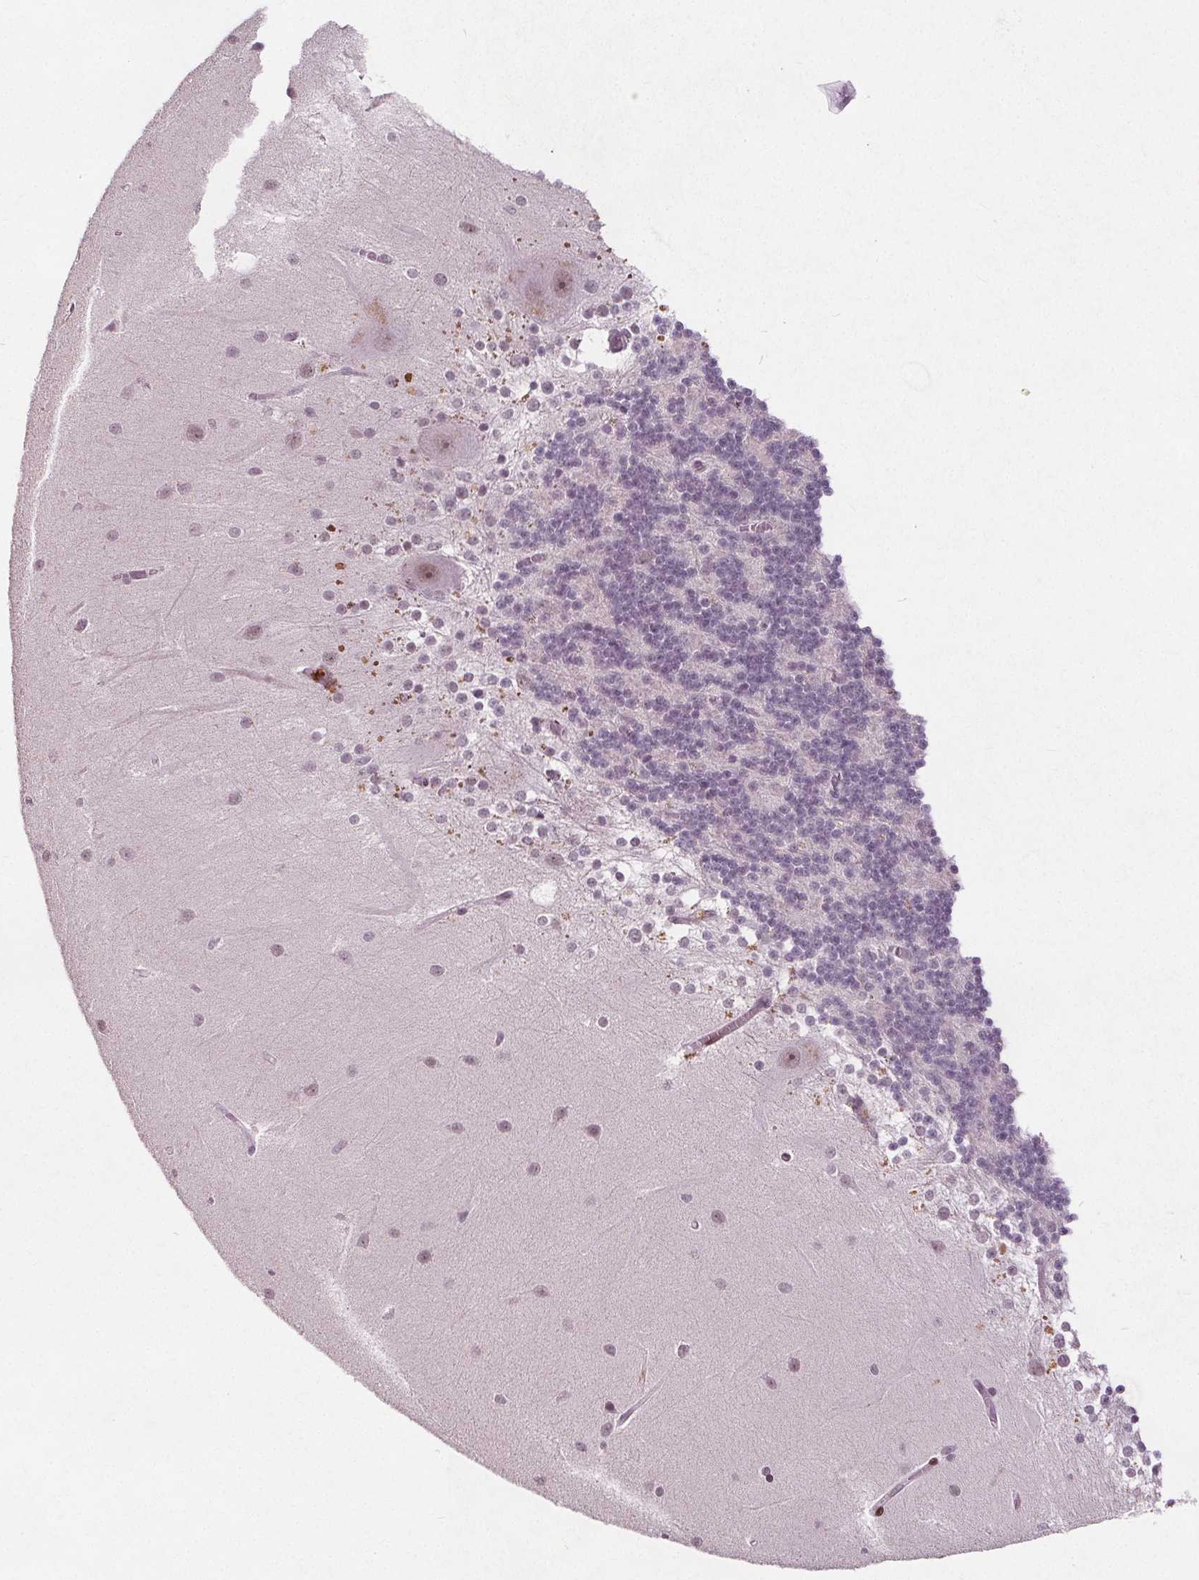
{"staining": {"intensity": "negative", "quantity": "none", "location": "none"}, "tissue": "cerebellum", "cell_type": "Cells in granular layer", "image_type": "normal", "snomed": [{"axis": "morphology", "description": "Normal tissue, NOS"}, {"axis": "topography", "description": "Cerebellum"}], "caption": "Cells in granular layer are negative for protein expression in benign human cerebellum. (DAB (3,3'-diaminobenzidine) IHC with hematoxylin counter stain).", "gene": "TAF6L", "patient": {"sex": "female", "age": 54}}